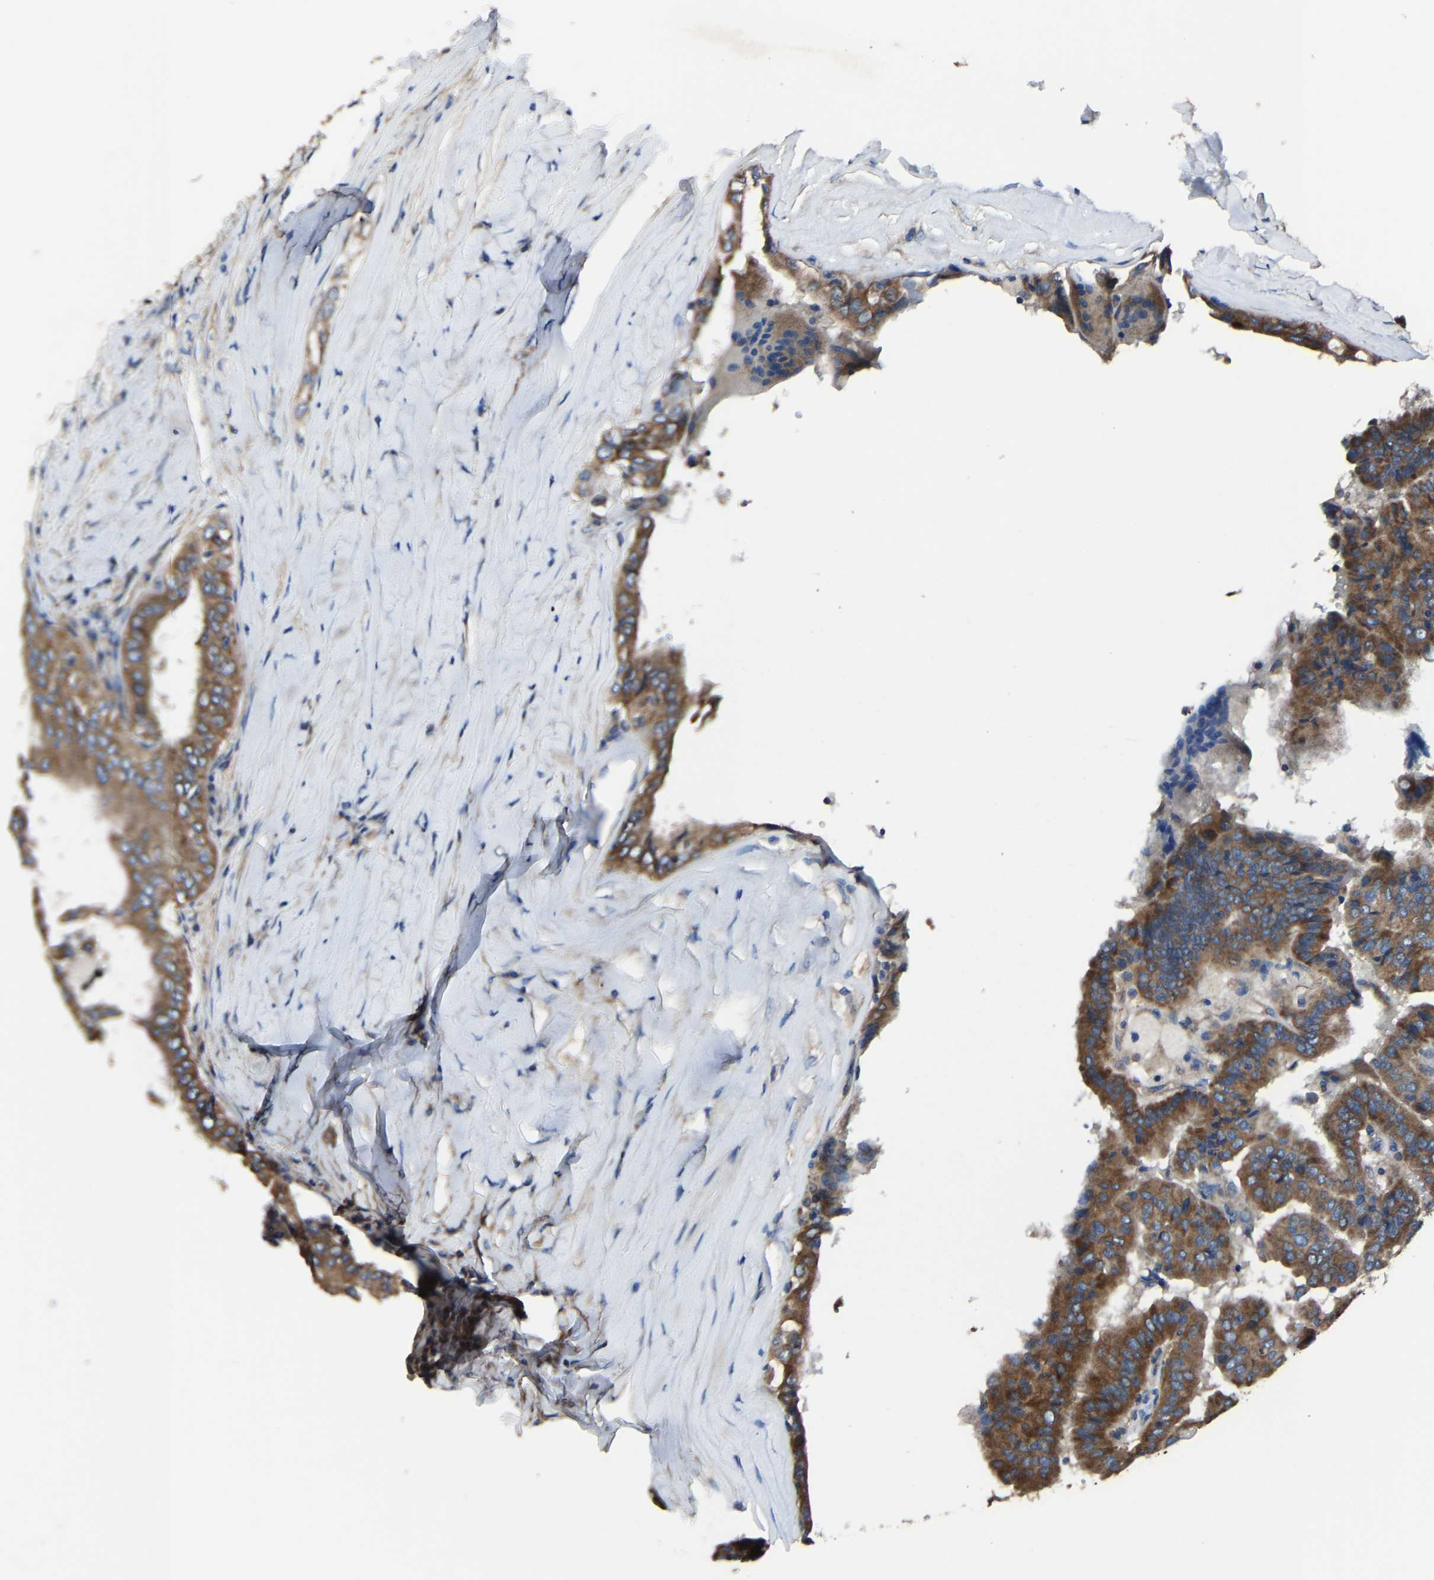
{"staining": {"intensity": "moderate", "quantity": ">75%", "location": "cytoplasmic/membranous"}, "tissue": "thyroid cancer", "cell_type": "Tumor cells", "image_type": "cancer", "snomed": [{"axis": "morphology", "description": "Papillary adenocarcinoma, NOS"}, {"axis": "topography", "description": "Thyroid gland"}], "caption": "An immunohistochemistry micrograph of tumor tissue is shown. Protein staining in brown shows moderate cytoplasmic/membranous positivity in thyroid cancer (papillary adenocarcinoma) within tumor cells.", "gene": "KIAA1958", "patient": {"sex": "male", "age": 33}}